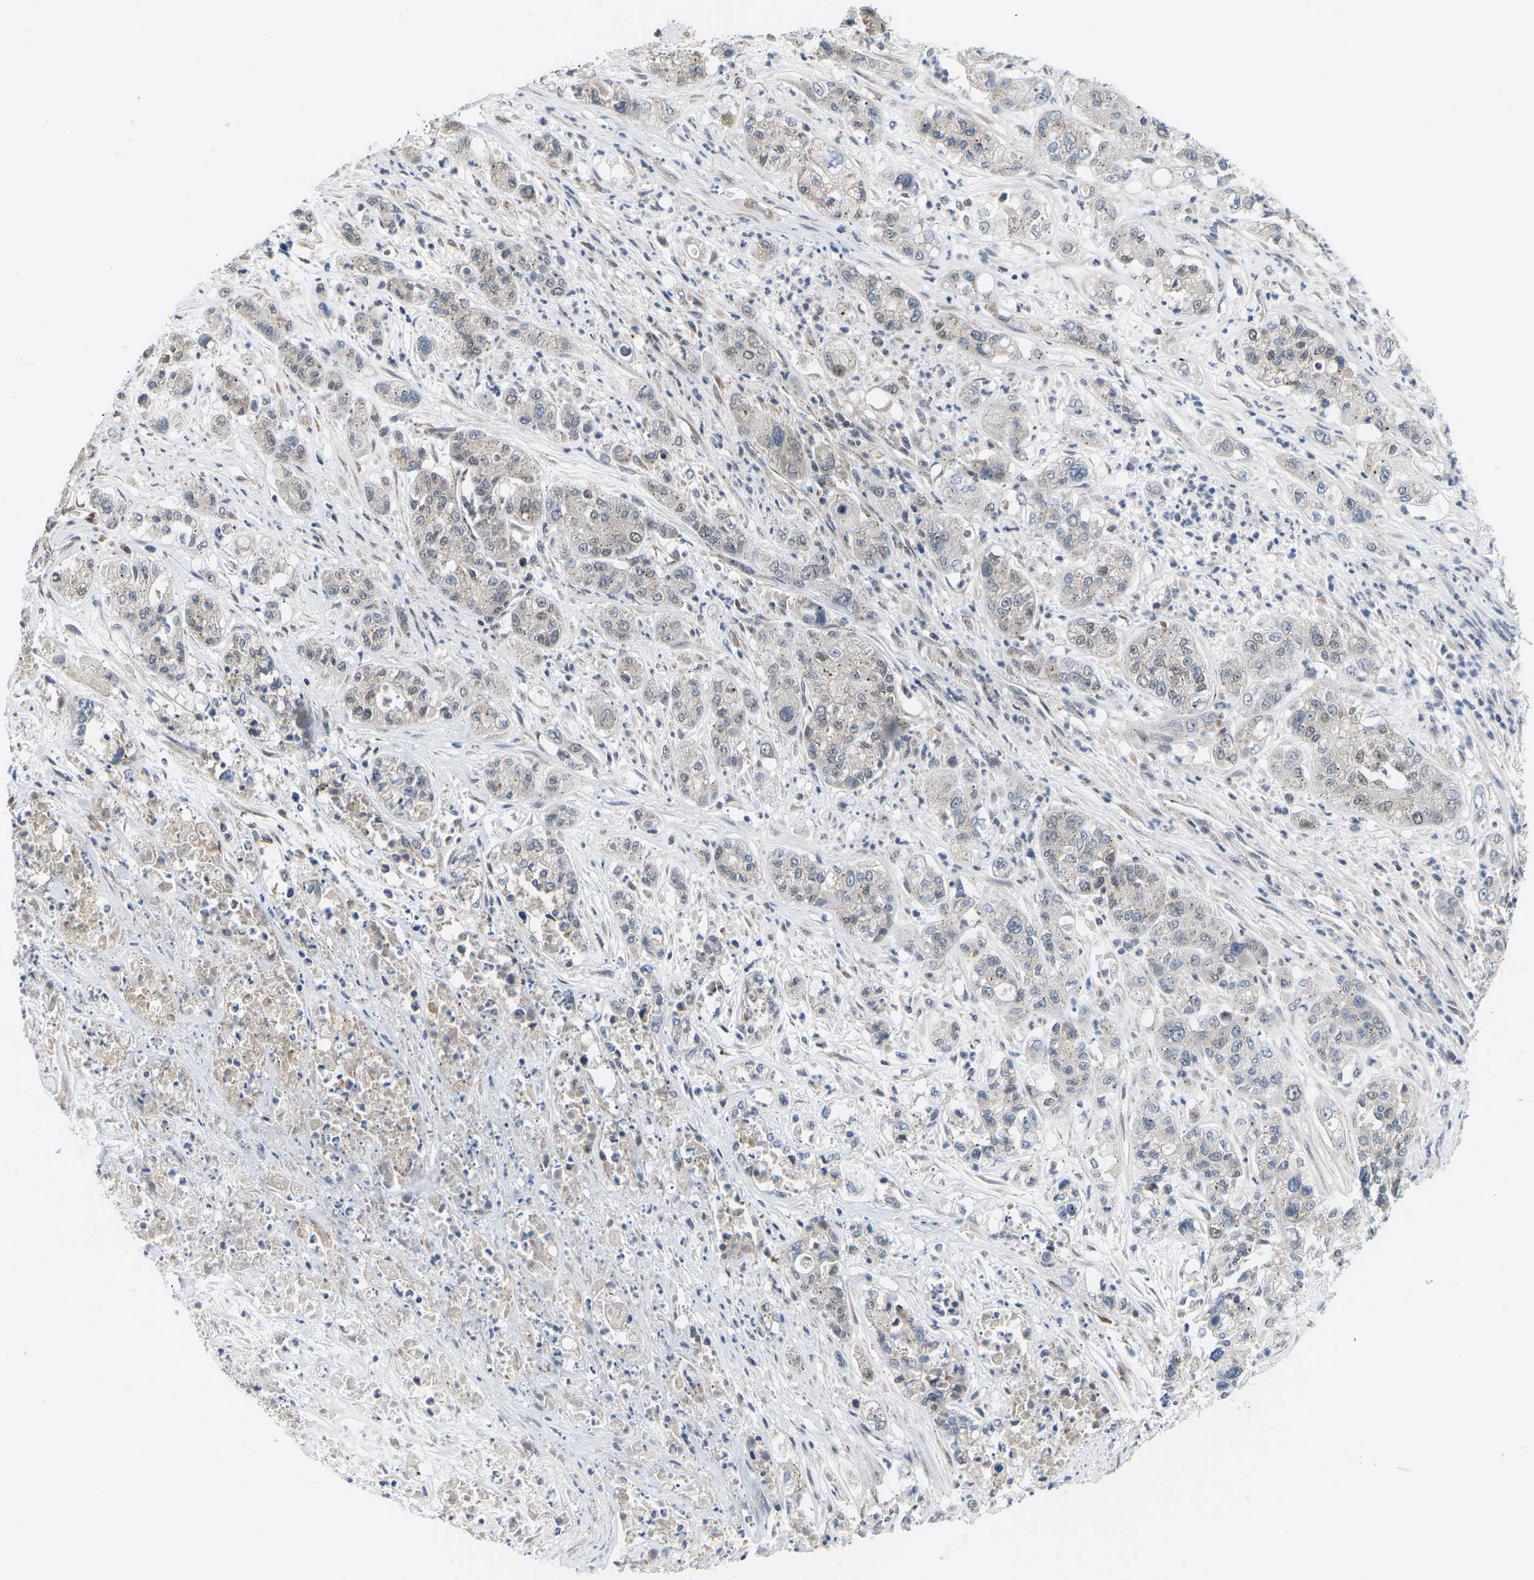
{"staining": {"intensity": "weak", "quantity": "<25%", "location": "nuclear"}, "tissue": "pancreatic cancer", "cell_type": "Tumor cells", "image_type": "cancer", "snomed": [{"axis": "morphology", "description": "Adenocarcinoma, NOS"}, {"axis": "topography", "description": "Pancreas"}], "caption": "The IHC photomicrograph has no significant staining in tumor cells of pancreatic cancer (adenocarcinoma) tissue.", "gene": "ERBB4", "patient": {"sex": "female", "age": 78}}